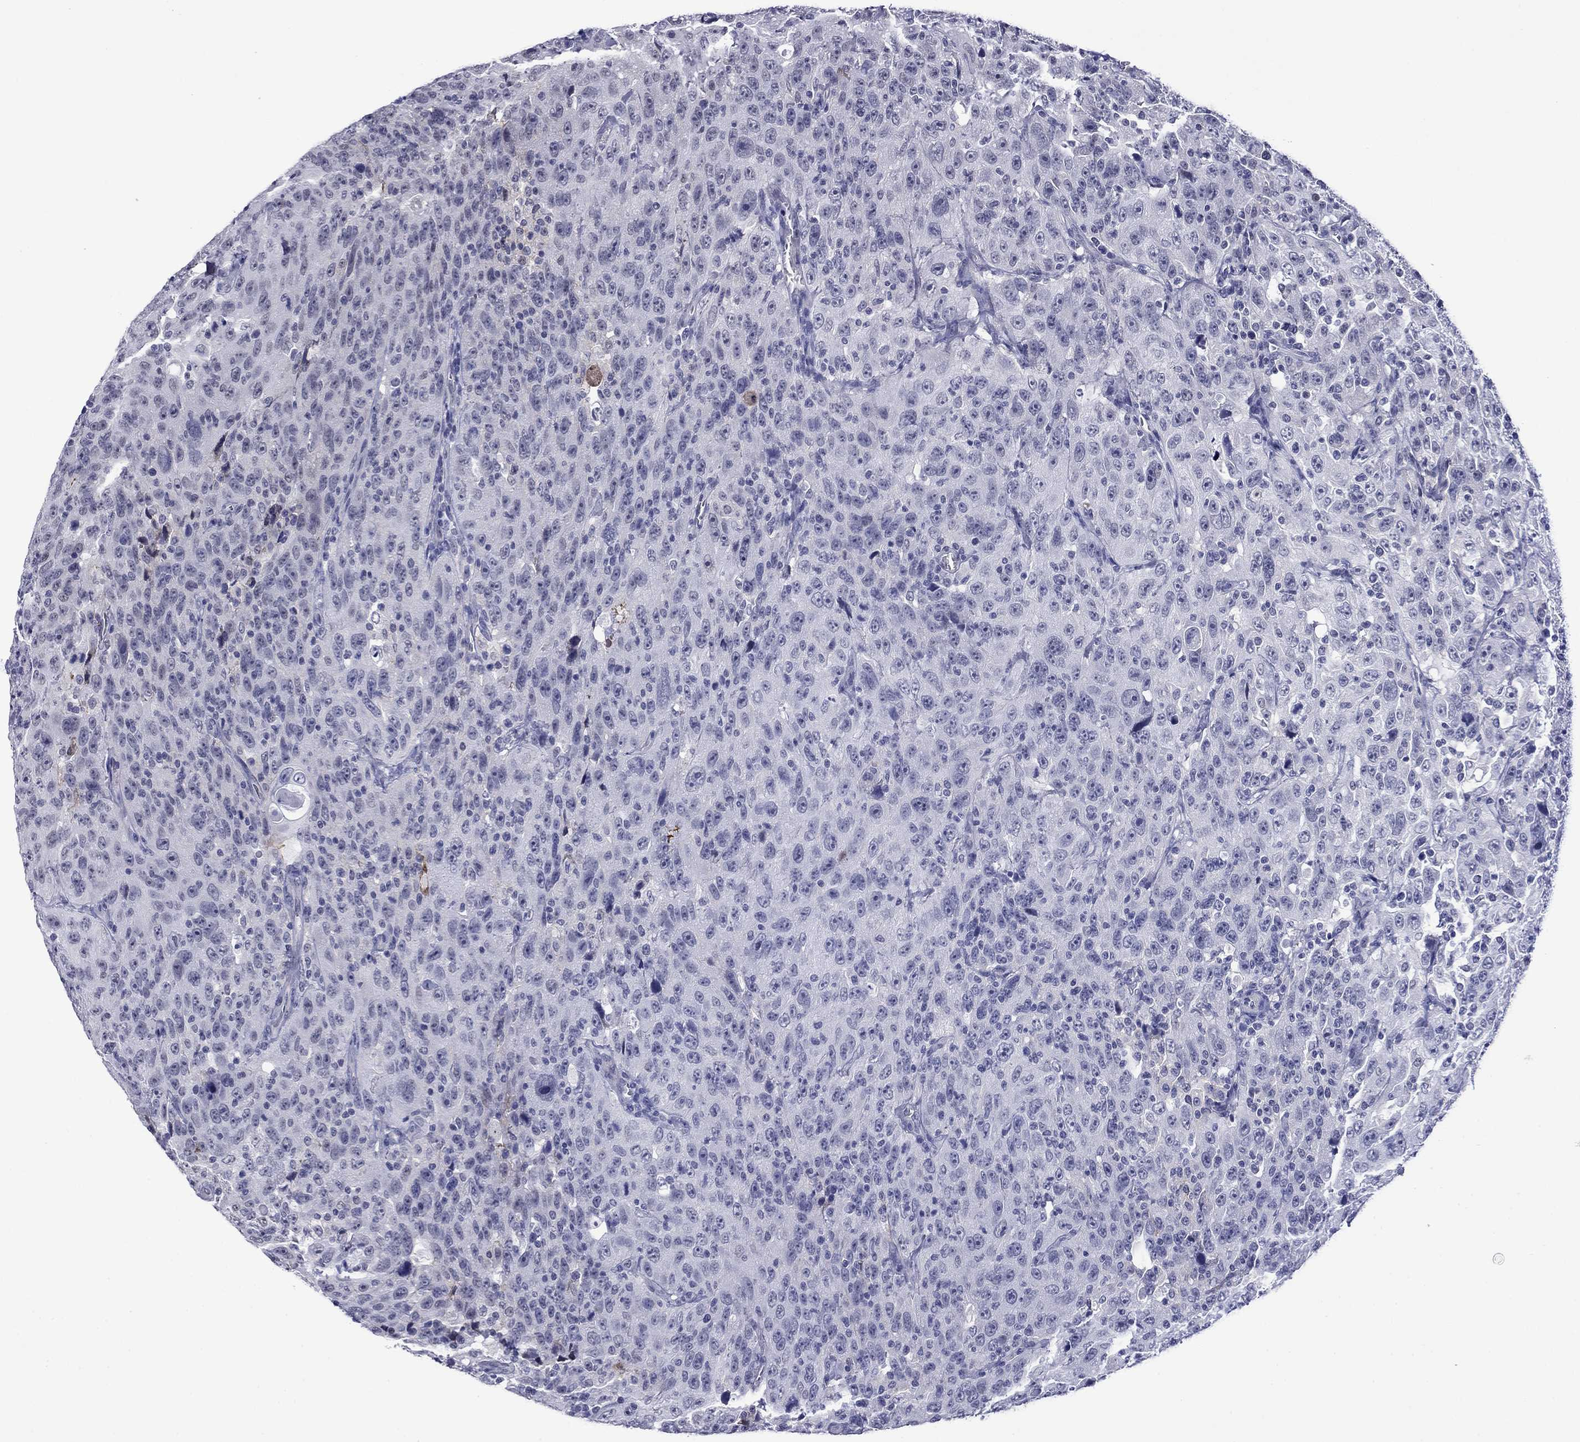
{"staining": {"intensity": "negative", "quantity": "none", "location": "none"}, "tissue": "urothelial cancer", "cell_type": "Tumor cells", "image_type": "cancer", "snomed": [{"axis": "morphology", "description": "Urothelial carcinoma, NOS"}, {"axis": "morphology", "description": "Urothelial carcinoma, High grade"}, {"axis": "topography", "description": "Urinary bladder"}], "caption": "An IHC photomicrograph of urothelial cancer is shown. There is no staining in tumor cells of urothelial cancer. (DAB immunohistochemistry, high magnification).", "gene": "APOA2", "patient": {"sex": "female", "age": 73}}